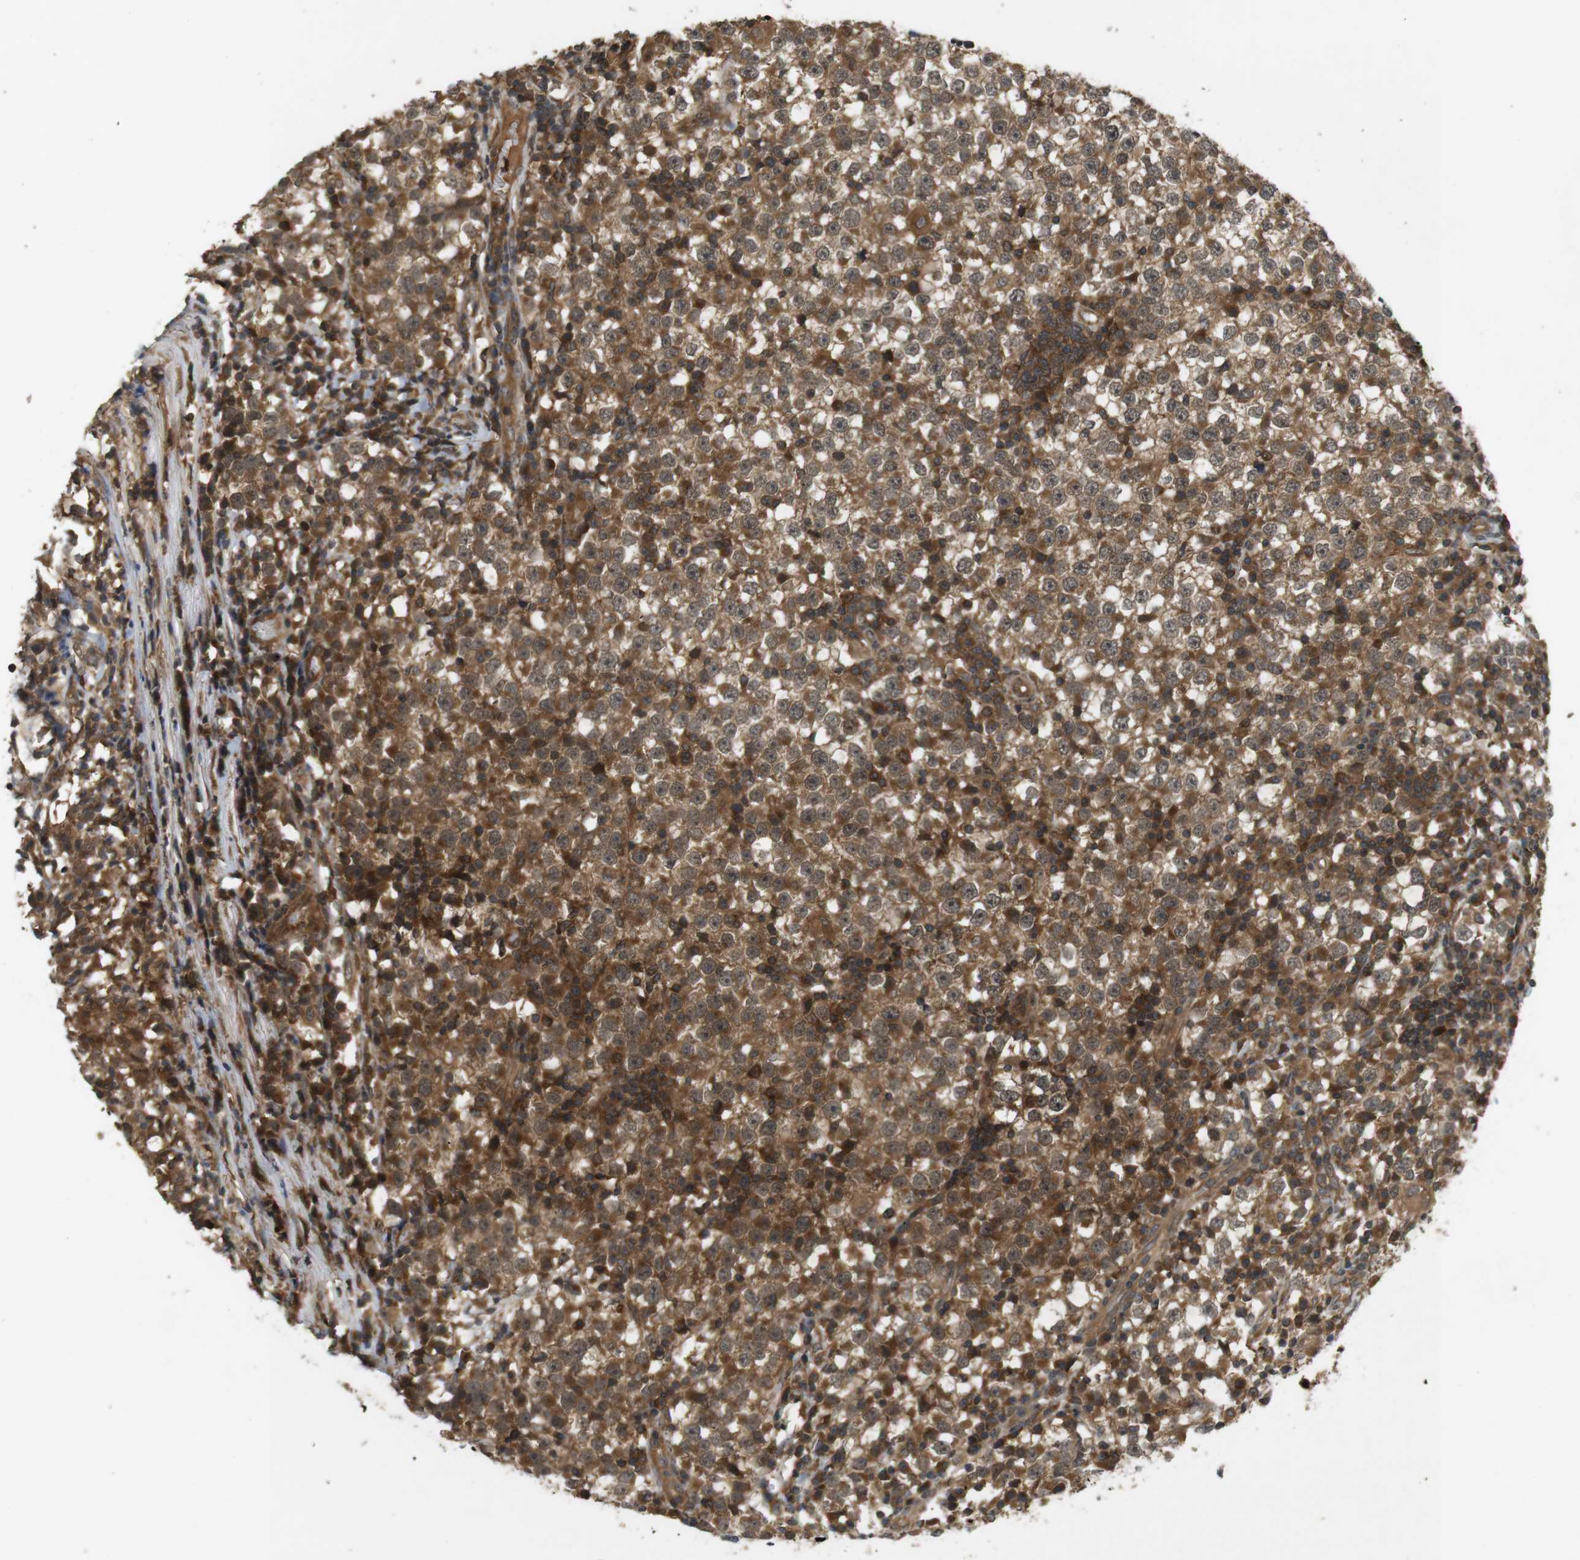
{"staining": {"intensity": "moderate", "quantity": ">75%", "location": "cytoplasmic/membranous"}, "tissue": "testis cancer", "cell_type": "Tumor cells", "image_type": "cancer", "snomed": [{"axis": "morphology", "description": "Seminoma, NOS"}, {"axis": "topography", "description": "Testis"}], "caption": "Protein expression analysis of seminoma (testis) shows moderate cytoplasmic/membranous expression in approximately >75% of tumor cells.", "gene": "NFKBIE", "patient": {"sex": "male", "age": 65}}